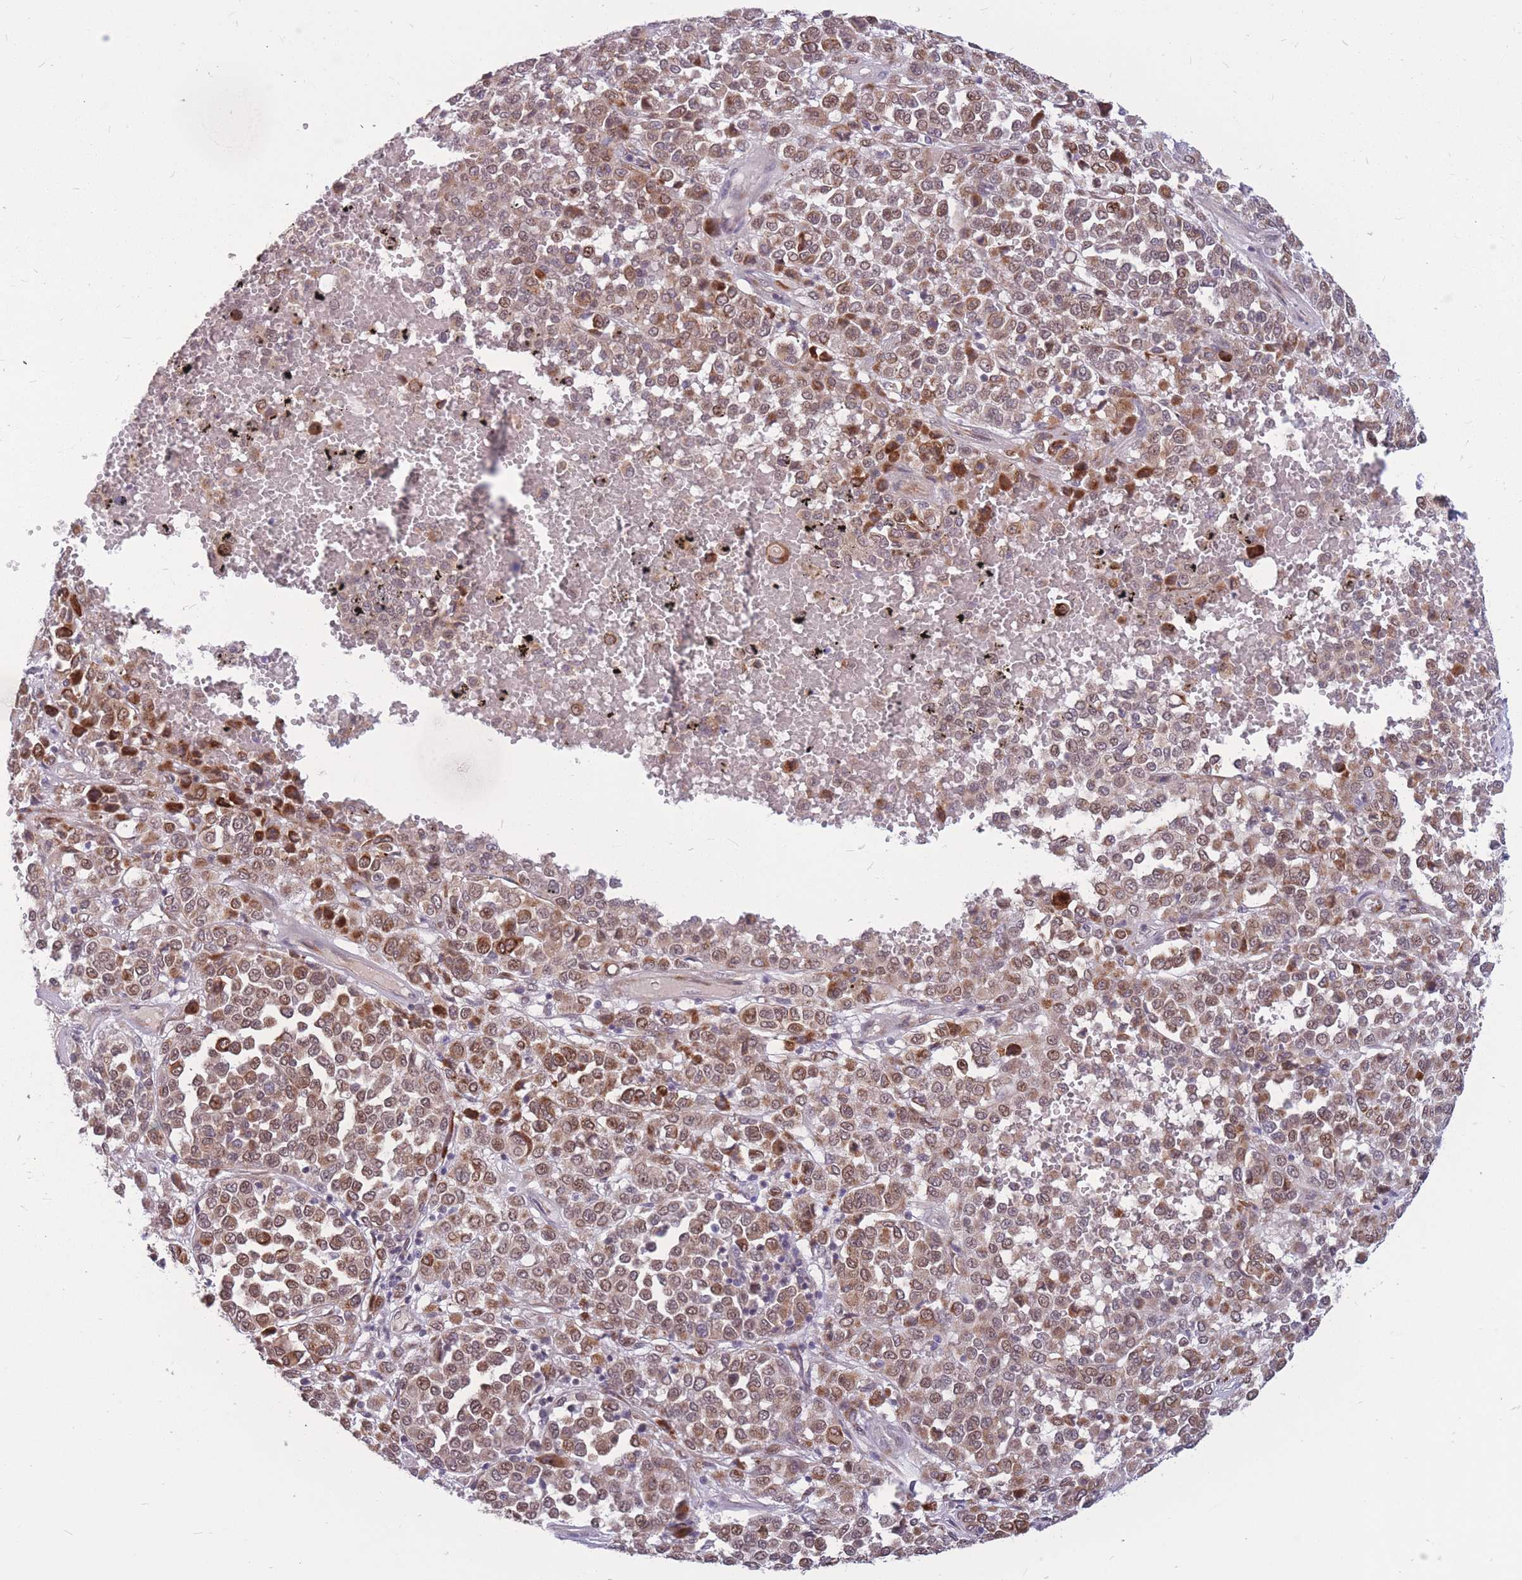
{"staining": {"intensity": "moderate", "quantity": ">75%", "location": "nuclear"}, "tissue": "melanoma", "cell_type": "Tumor cells", "image_type": "cancer", "snomed": [{"axis": "morphology", "description": "Malignant melanoma, Metastatic site"}, {"axis": "topography", "description": "Pancreas"}], "caption": "A brown stain highlights moderate nuclear staining of a protein in human malignant melanoma (metastatic site) tumor cells. The protein of interest is shown in brown color, while the nuclei are stained blue.", "gene": "ADD2", "patient": {"sex": "female", "age": 30}}